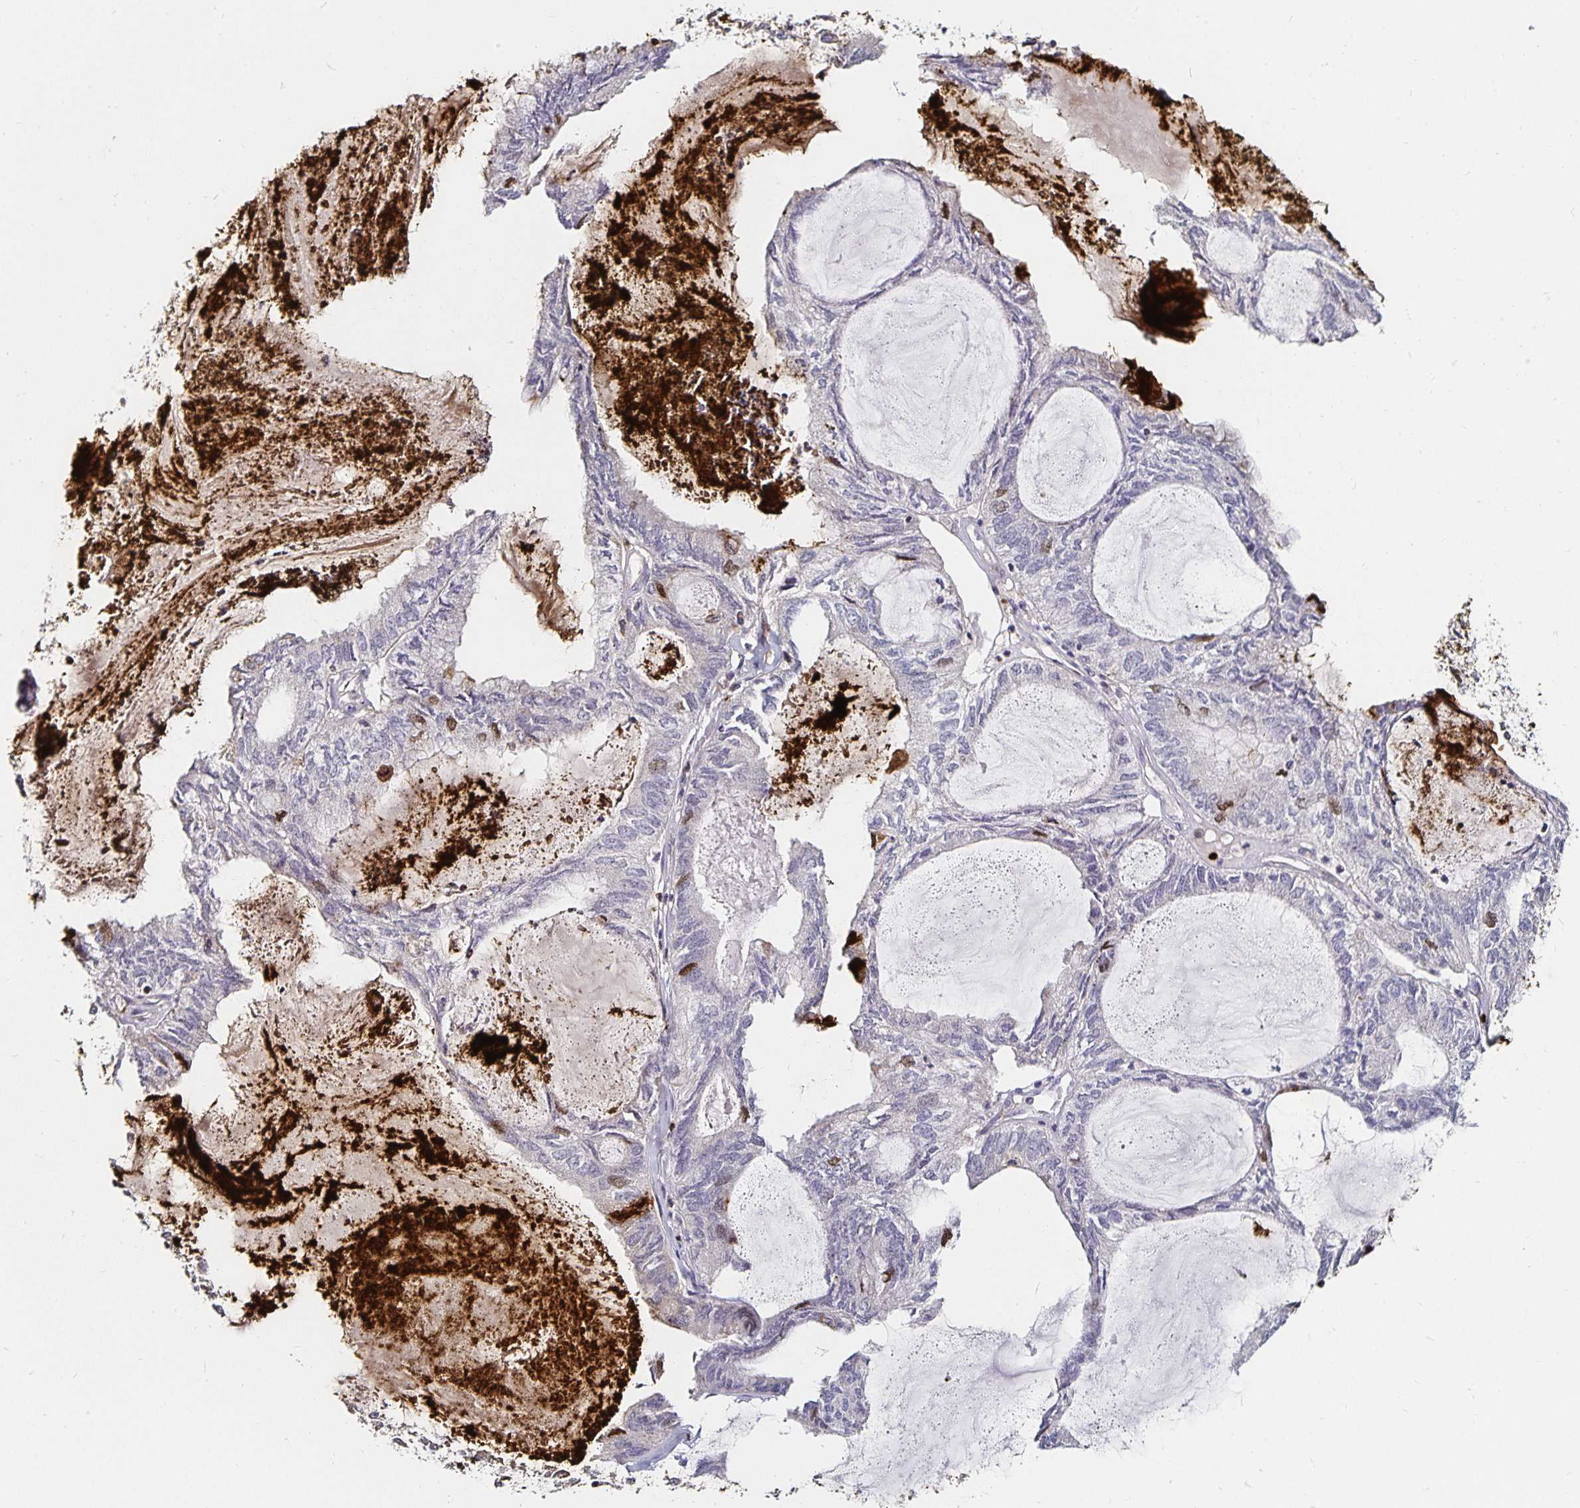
{"staining": {"intensity": "negative", "quantity": "none", "location": "none"}, "tissue": "endometrial cancer", "cell_type": "Tumor cells", "image_type": "cancer", "snomed": [{"axis": "morphology", "description": "Adenocarcinoma, NOS"}, {"axis": "topography", "description": "Endometrium"}], "caption": "IHC of endometrial adenocarcinoma reveals no positivity in tumor cells.", "gene": "ANLN", "patient": {"sex": "female", "age": 80}}